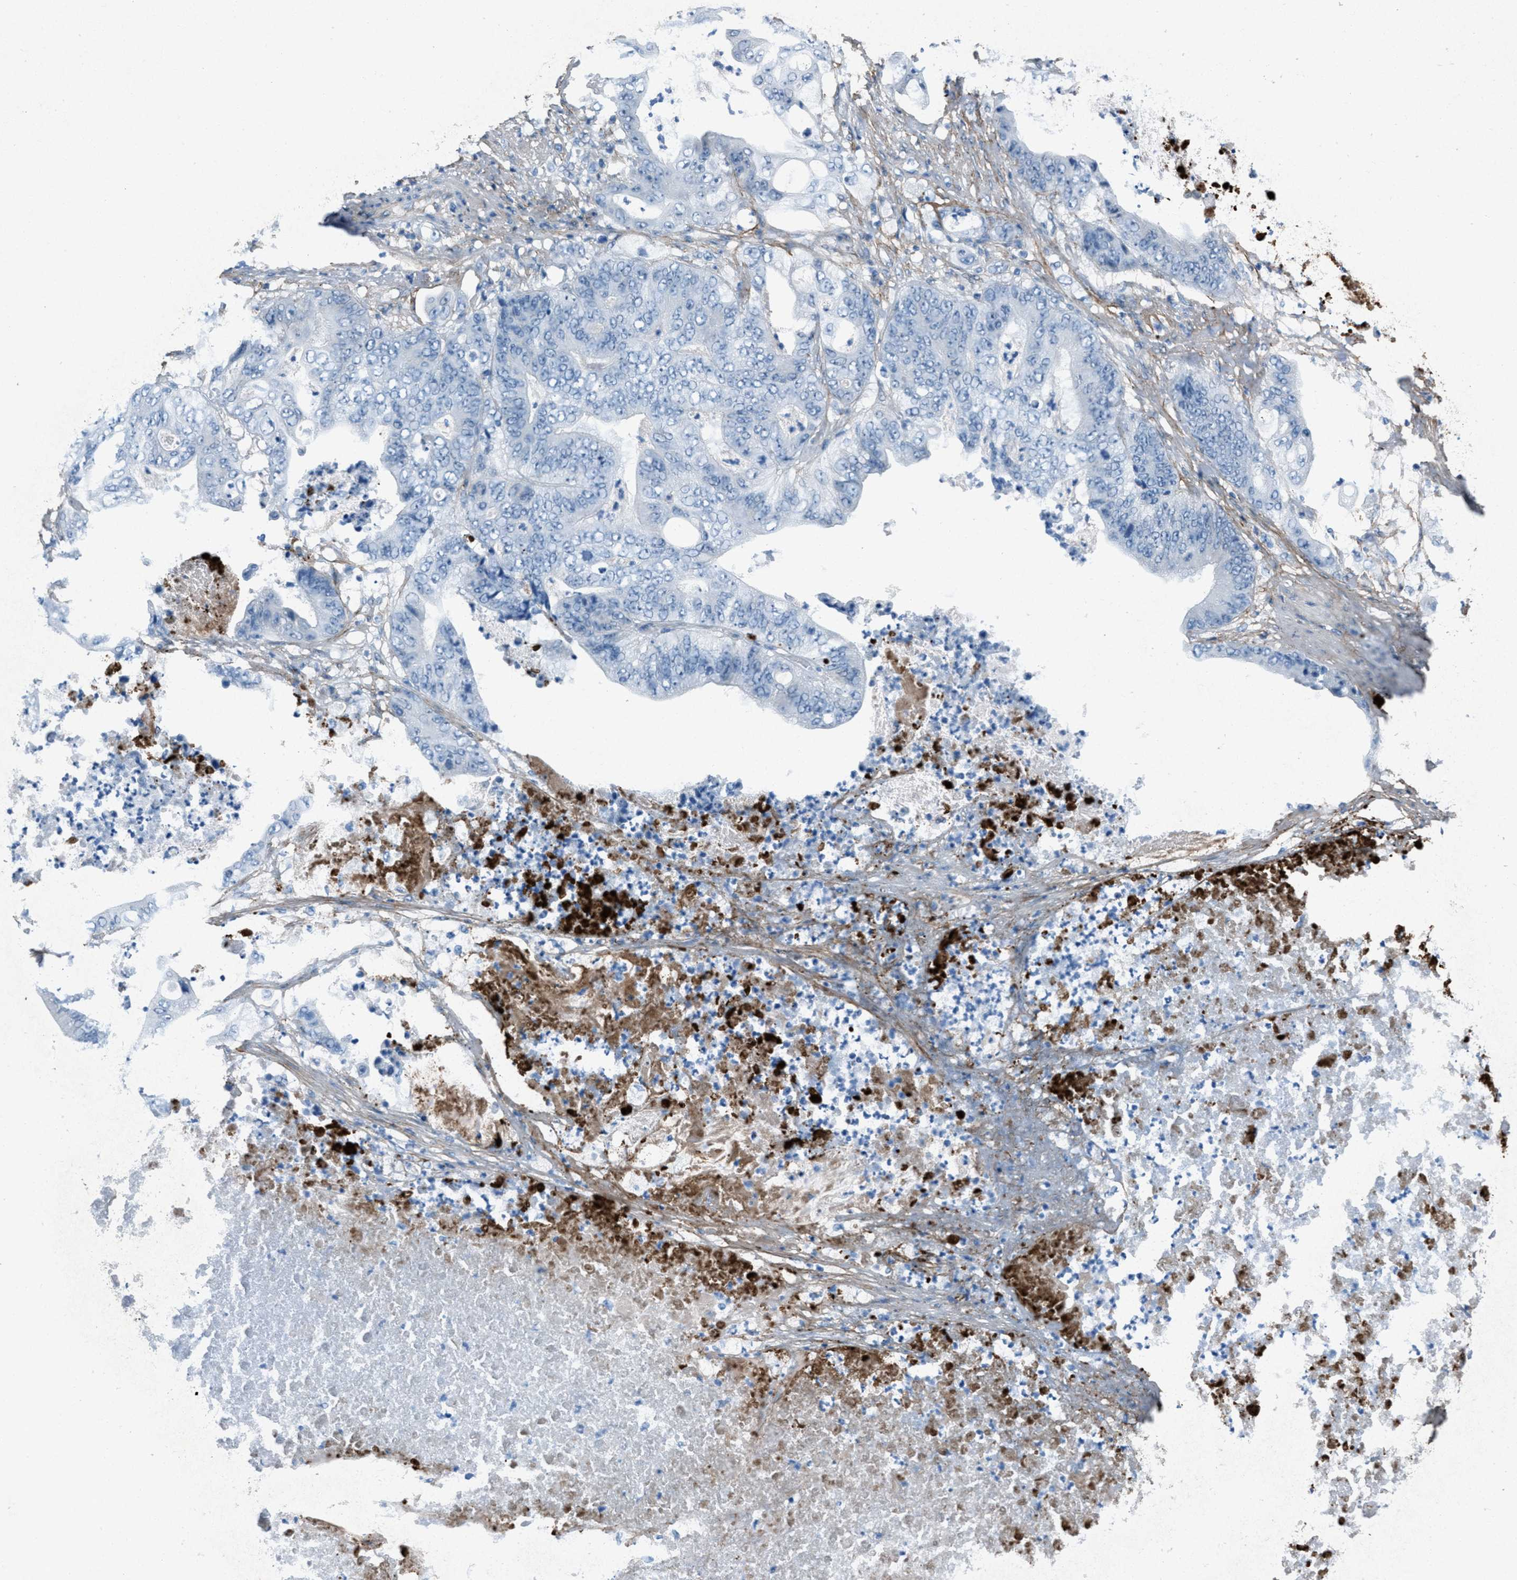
{"staining": {"intensity": "negative", "quantity": "none", "location": "none"}, "tissue": "stomach cancer", "cell_type": "Tumor cells", "image_type": "cancer", "snomed": [{"axis": "morphology", "description": "Adenocarcinoma, NOS"}, {"axis": "topography", "description": "Stomach"}], "caption": "Tumor cells are negative for brown protein staining in stomach adenocarcinoma. (IHC, brightfield microscopy, high magnification).", "gene": "FBN1", "patient": {"sex": "female", "age": 73}}